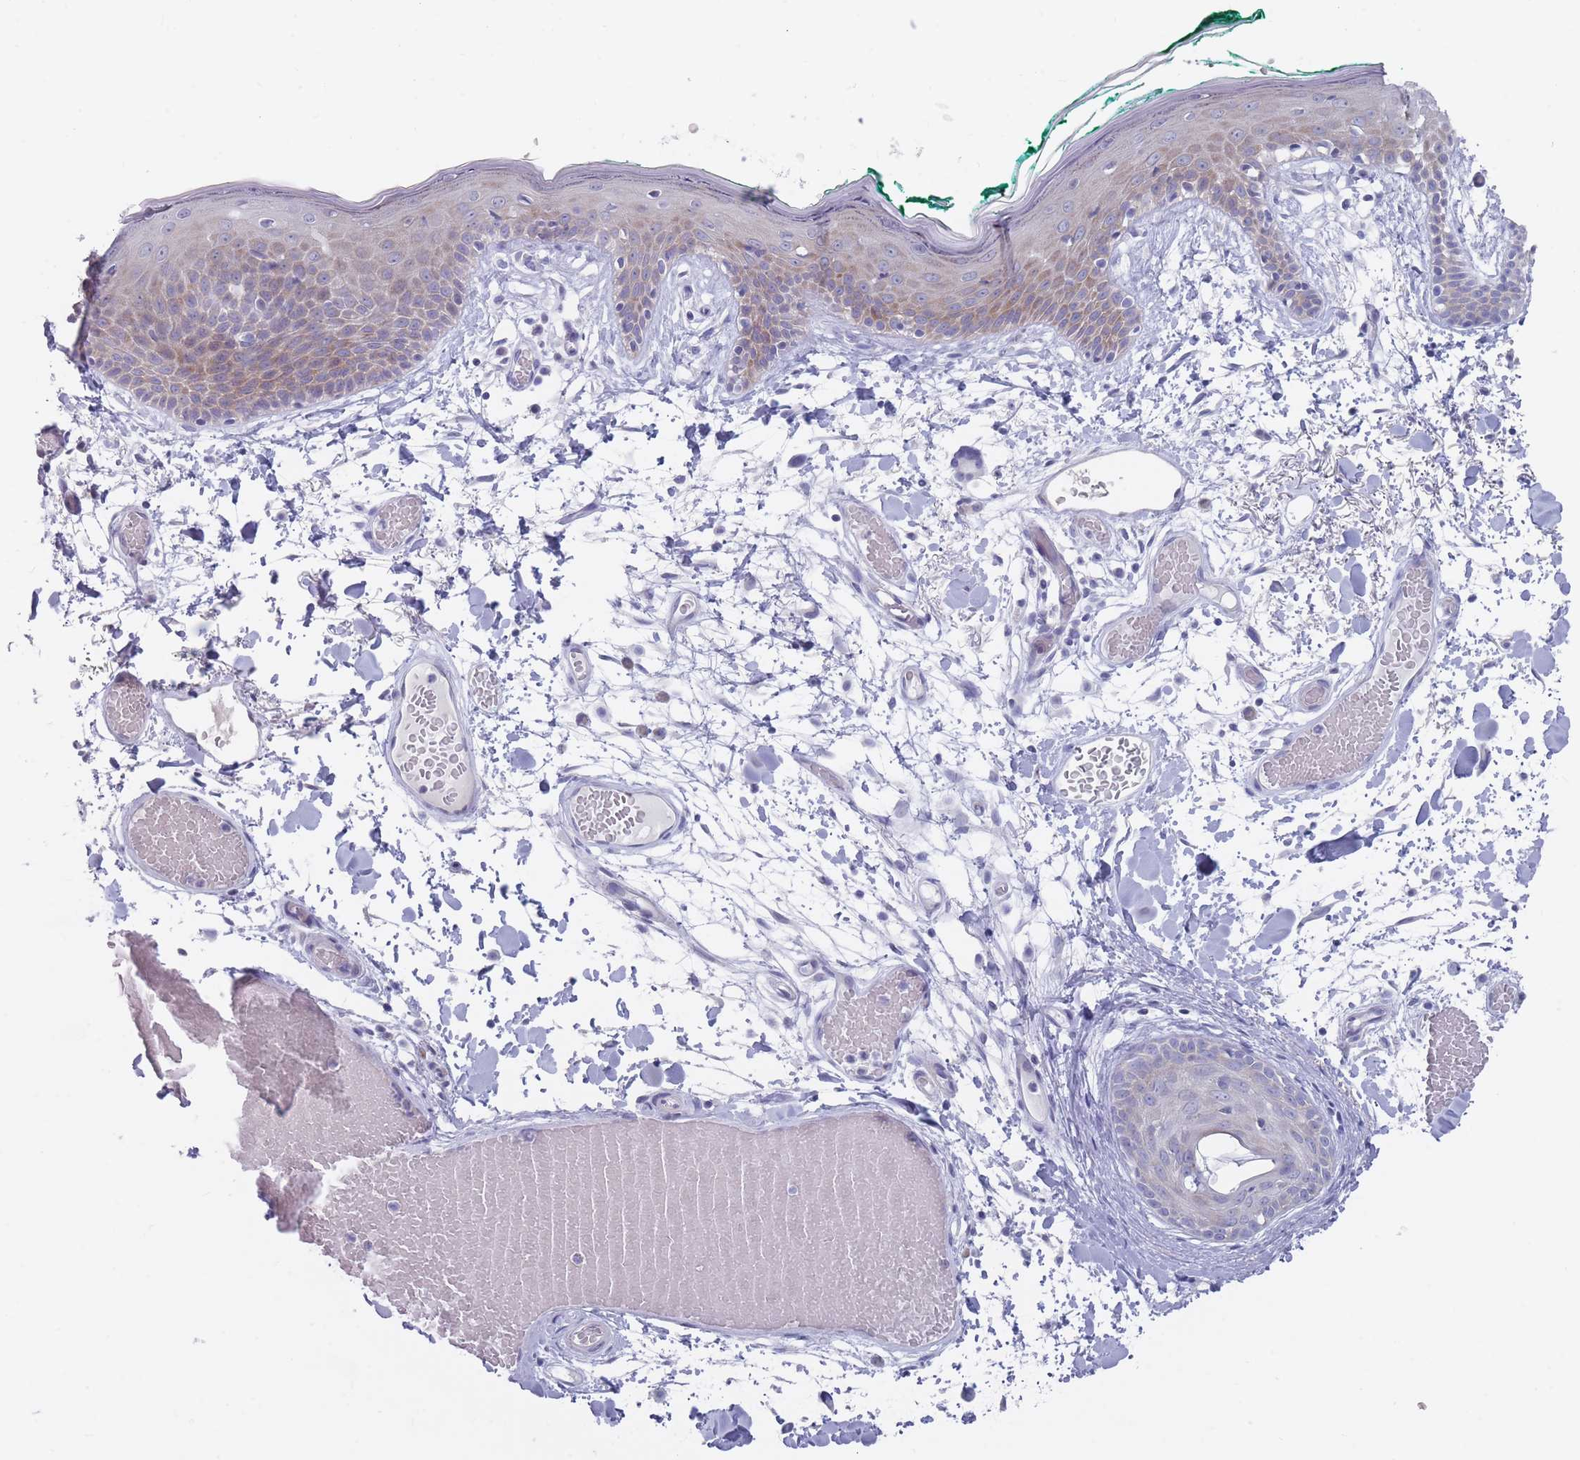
{"staining": {"intensity": "negative", "quantity": "none", "location": "none"}, "tissue": "skin", "cell_type": "Fibroblasts", "image_type": "normal", "snomed": [{"axis": "morphology", "description": "Normal tissue, NOS"}, {"axis": "topography", "description": "Skin"}], "caption": "An IHC micrograph of benign skin is shown. There is no staining in fibroblasts of skin. (DAB immunohistochemistry, high magnification).", "gene": "PIGU", "patient": {"sex": "male", "age": 79}}